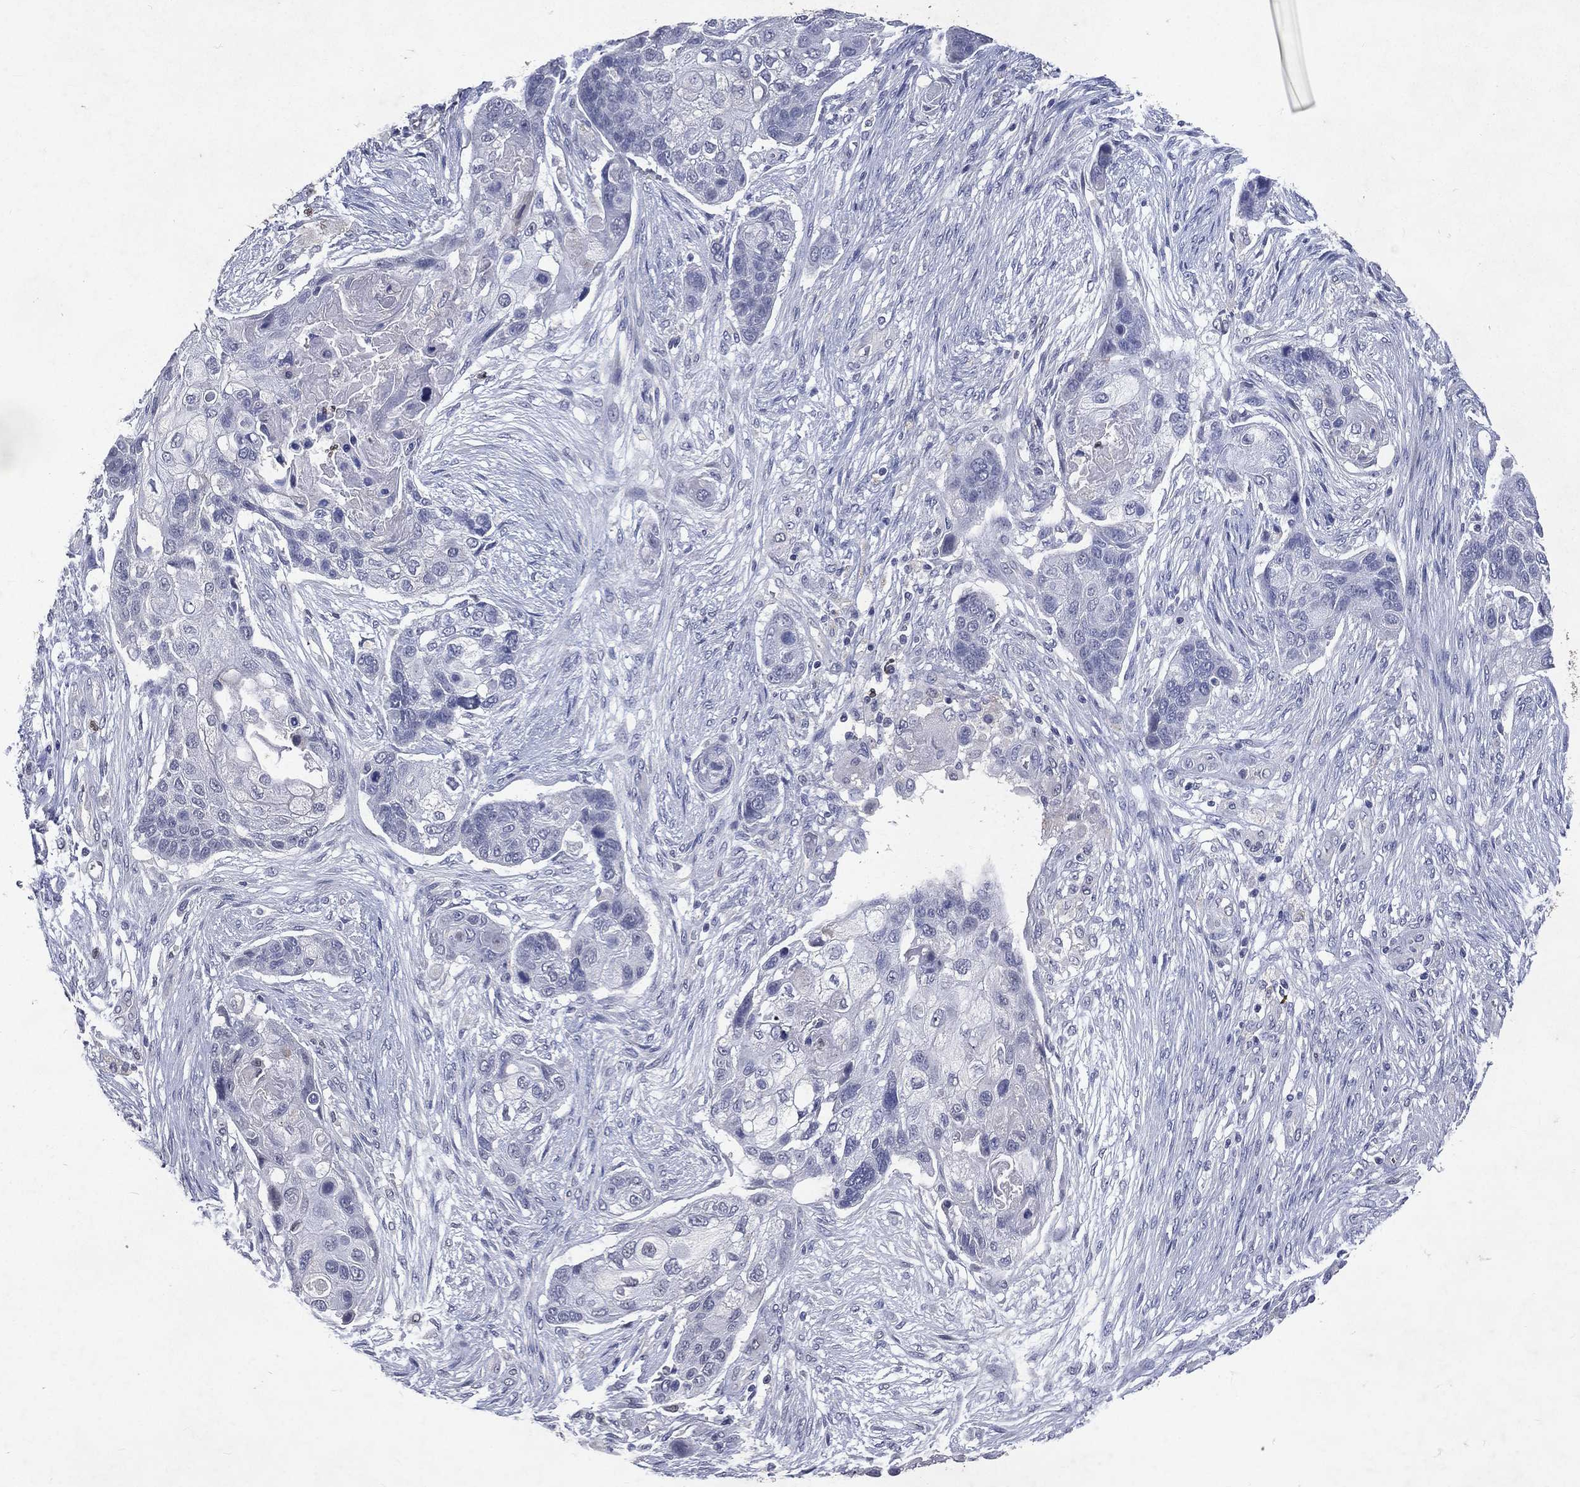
{"staining": {"intensity": "negative", "quantity": "none", "location": "none"}, "tissue": "lung cancer", "cell_type": "Tumor cells", "image_type": "cancer", "snomed": [{"axis": "morphology", "description": "Squamous cell carcinoma, NOS"}, {"axis": "topography", "description": "Lung"}], "caption": "DAB (3,3'-diaminobenzidine) immunohistochemical staining of lung cancer shows no significant staining in tumor cells.", "gene": "SLC34A2", "patient": {"sex": "male", "age": 69}}